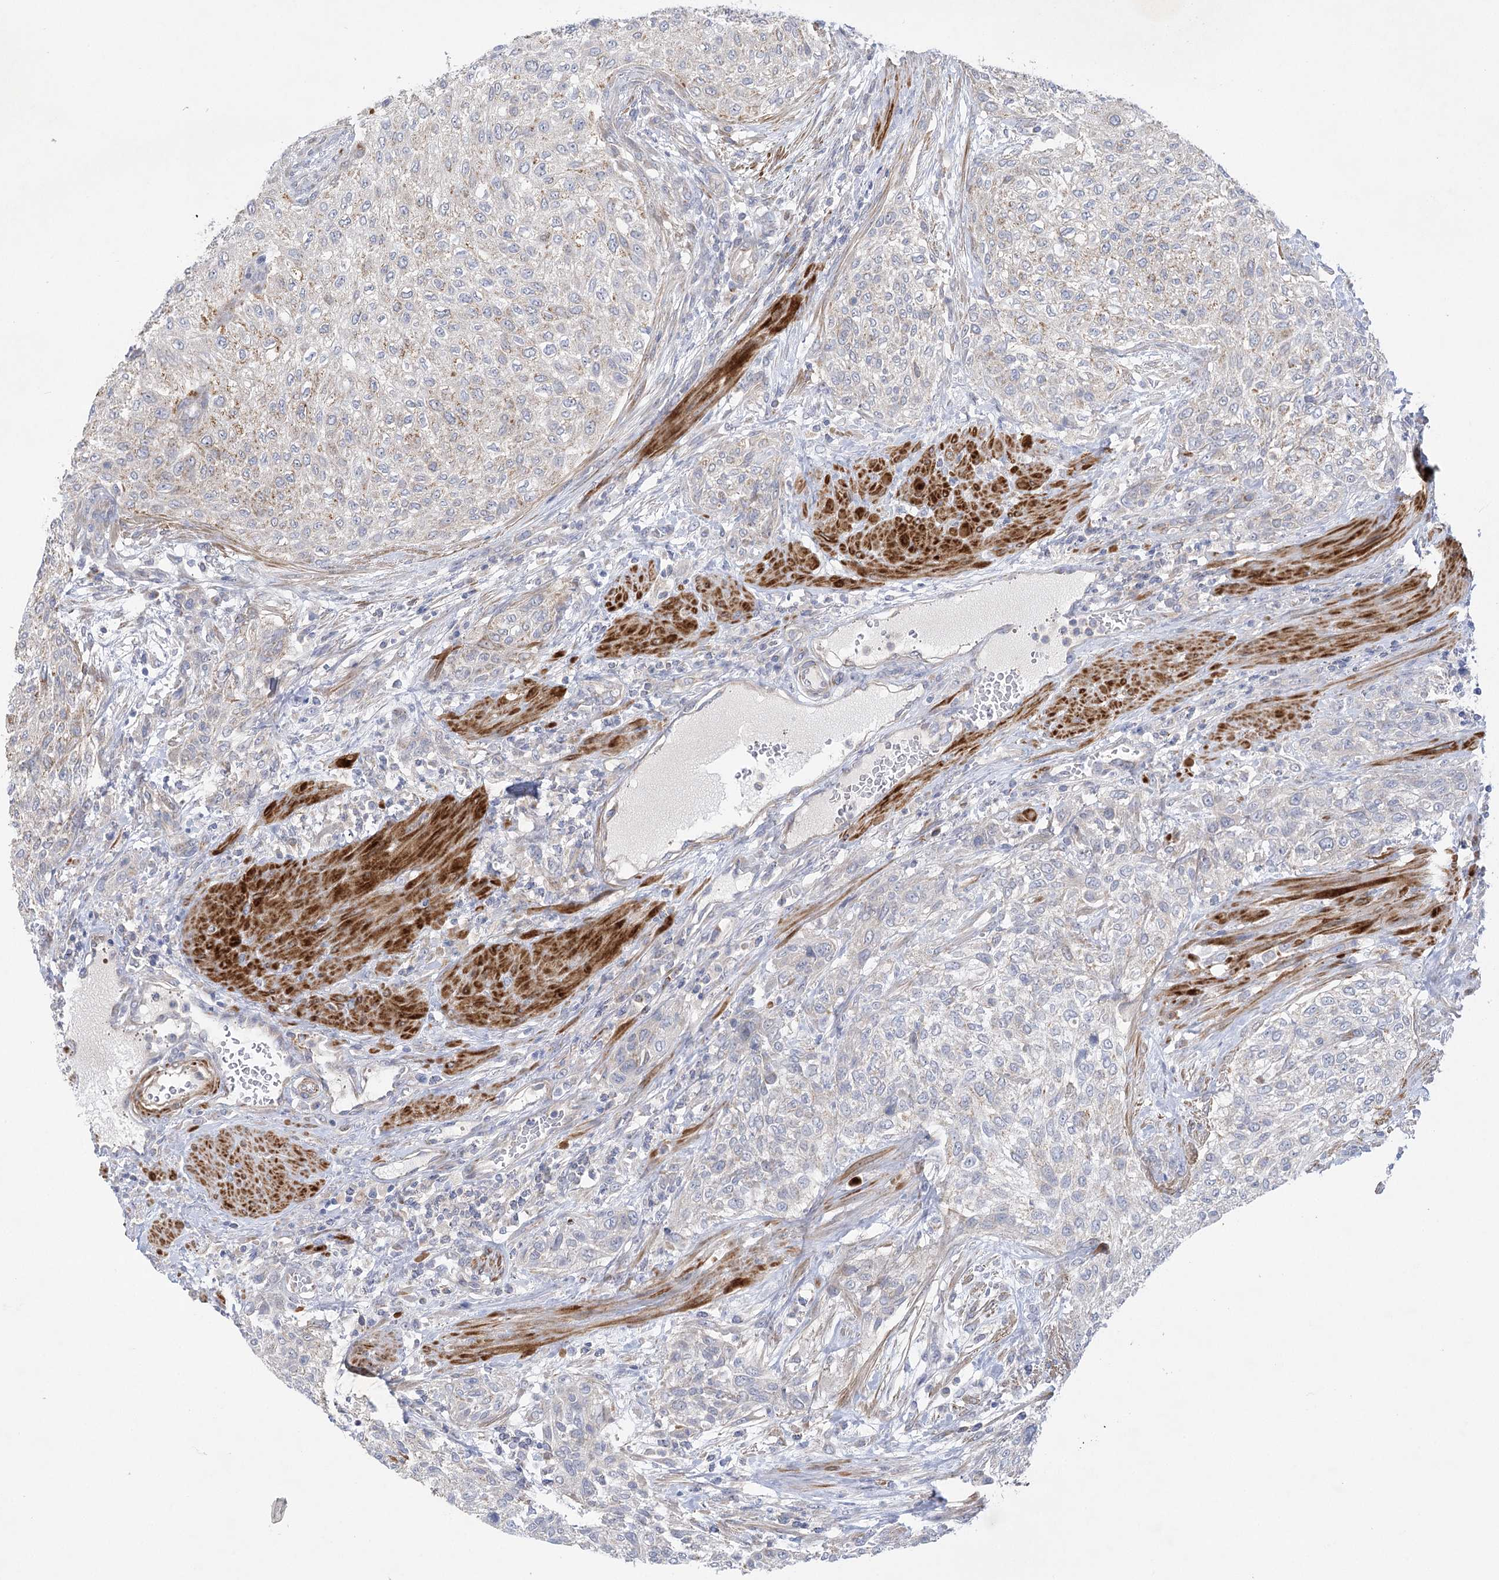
{"staining": {"intensity": "negative", "quantity": "none", "location": "none"}, "tissue": "urothelial cancer", "cell_type": "Tumor cells", "image_type": "cancer", "snomed": [{"axis": "morphology", "description": "Urothelial carcinoma, High grade"}, {"axis": "topography", "description": "Urinary bladder"}], "caption": "The histopathology image exhibits no staining of tumor cells in high-grade urothelial carcinoma. Brightfield microscopy of IHC stained with DAB (brown) and hematoxylin (blue), captured at high magnification.", "gene": "DHTKD1", "patient": {"sex": "male", "age": 35}}